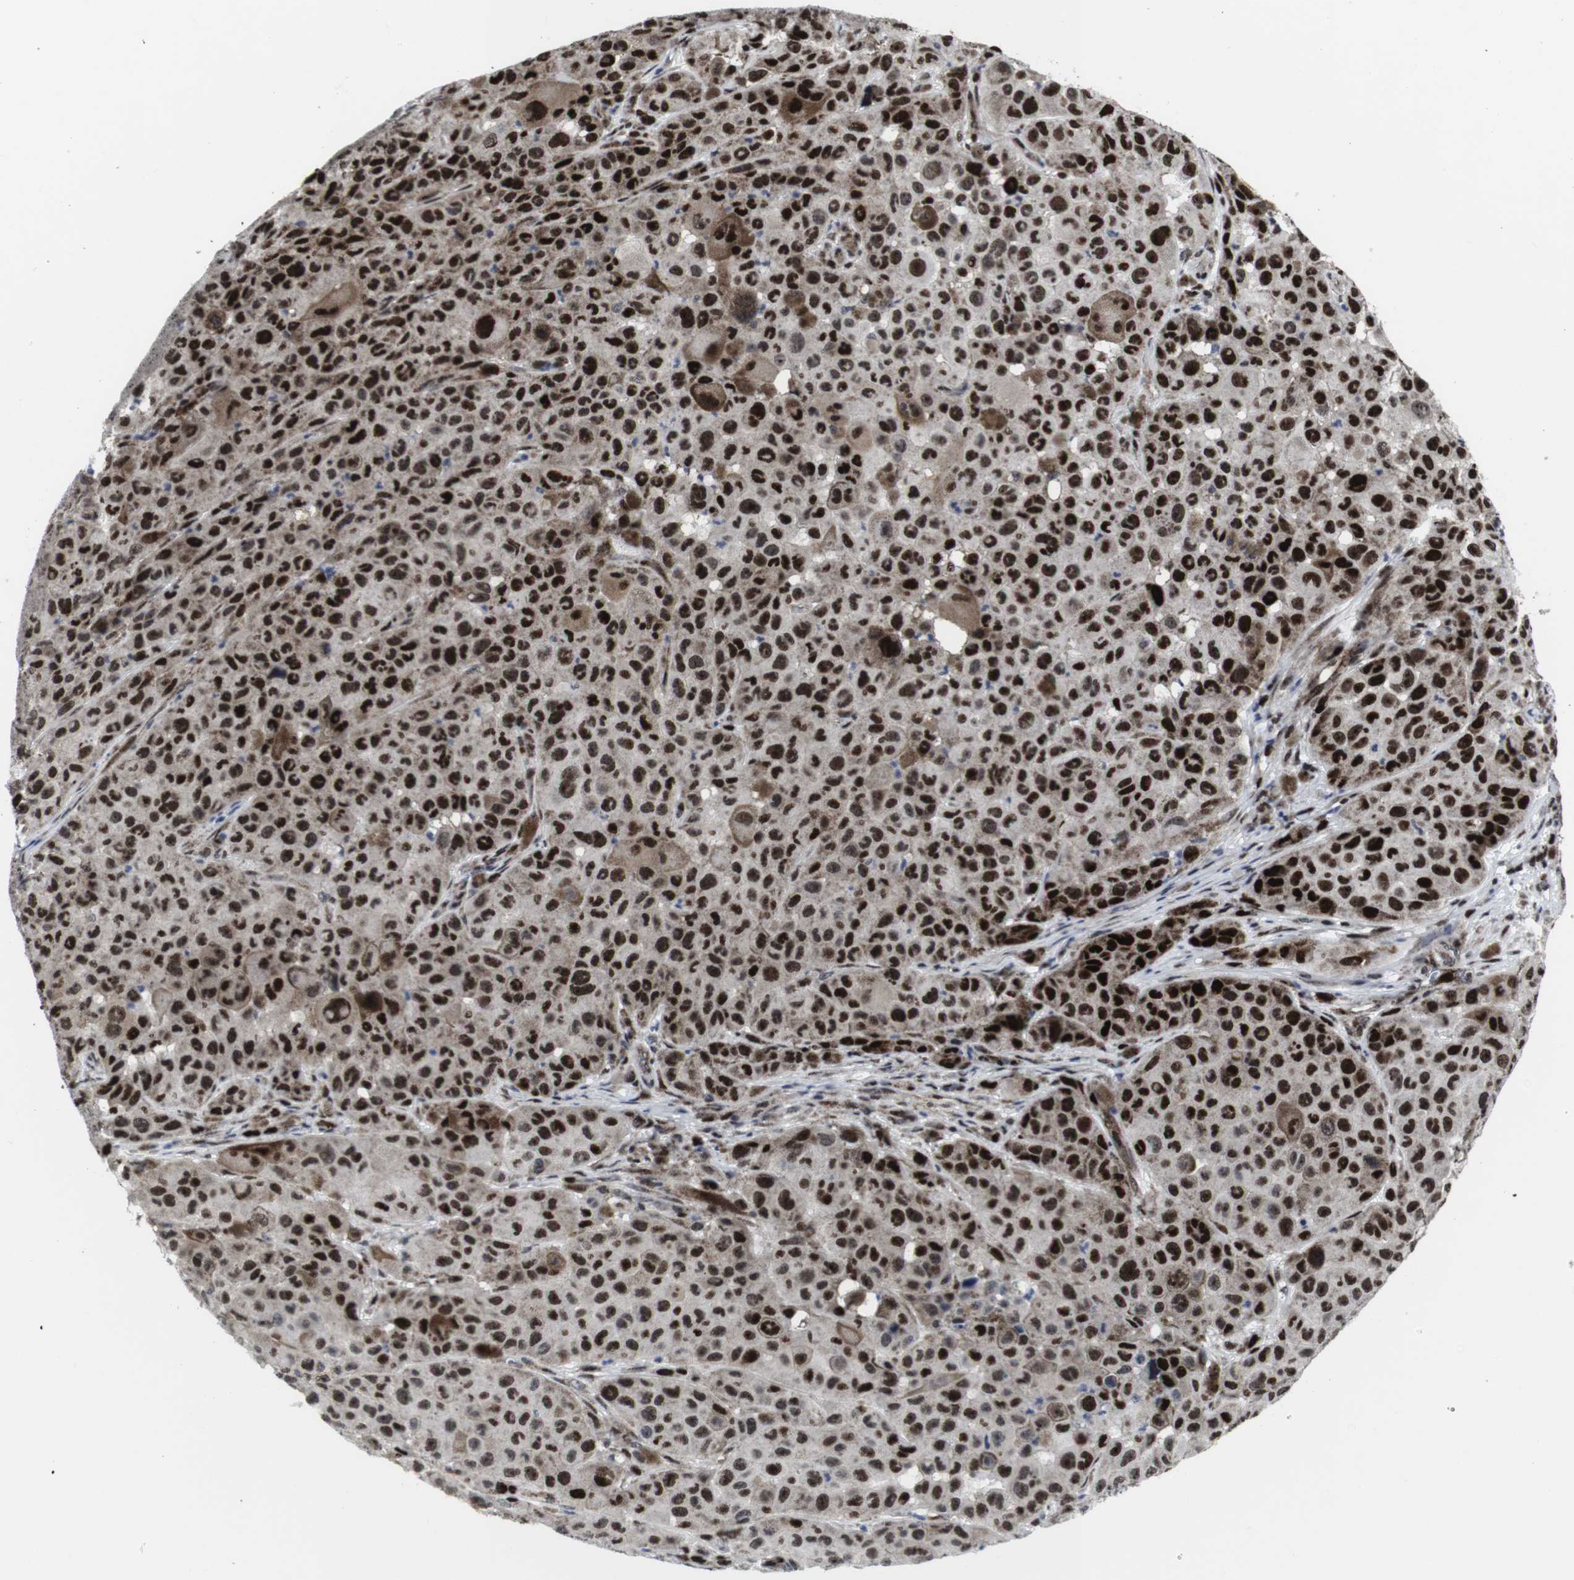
{"staining": {"intensity": "strong", "quantity": ">75%", "location": "nuclear"}, "tissue": "melanoma", "cell_type": "Tumor cells", "image_type": "cancer", "snomed": [{"axis": "morphology", "description": "Malignant melanoma, NOS"}, {"axis": "topography", "description": "Skin"}], "caption": "IHC (DAB) staining of melanoma exhibits strong nuclear protein positivity in about >75% of tumor cells. The protein is shown in brown color, while the nuclei are stained blue.", "gene": "MLH1", "patient": {"sex": "male", "age": 96}}